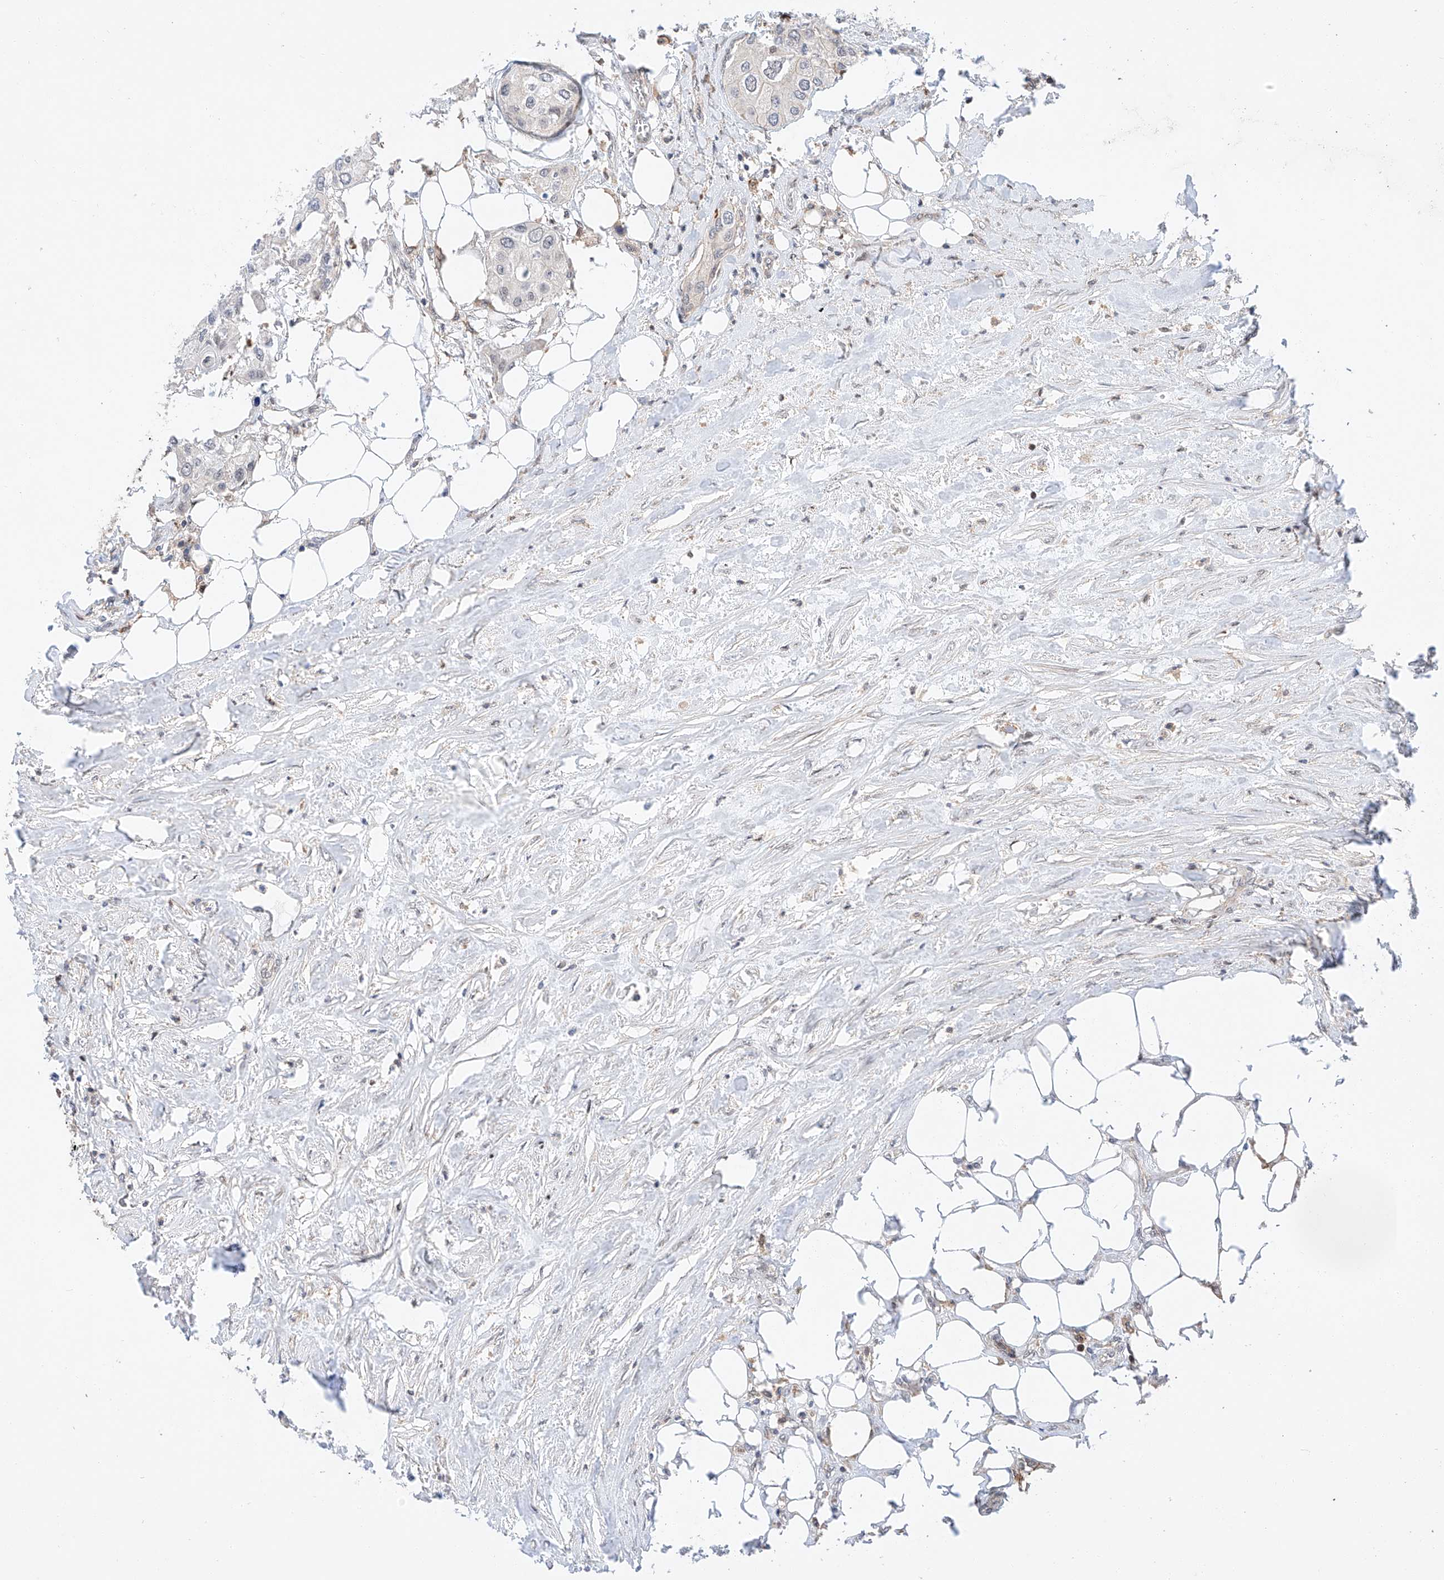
{"staining": {"intensity": "negative", "quantity": "none", "location": "none"}, "tissue": "urothelial cancer", "cell_type": "Tumor cells", "image_type": "cancer", "snomed": [{"axis": "morphology", "description": "Urothelial carcinoma, High grade"}, {"axis": "topography", "description": "Urinary bladder"}], "caption": "High power microscopy photomicrograph of an immunohistochemistry histopathology image of high-grade urothelial carcinoma, revealing no significant positivity in tumor cells. The staining was performed using DAB (3,3'-diaminobenzidine) to visualize the protein expression in brown, while the nuclei were stained in blue with hematoxylin (Magnification: 20x).", "gene": "HDAC9", "patient": {"sex": "male", "age": 64}}